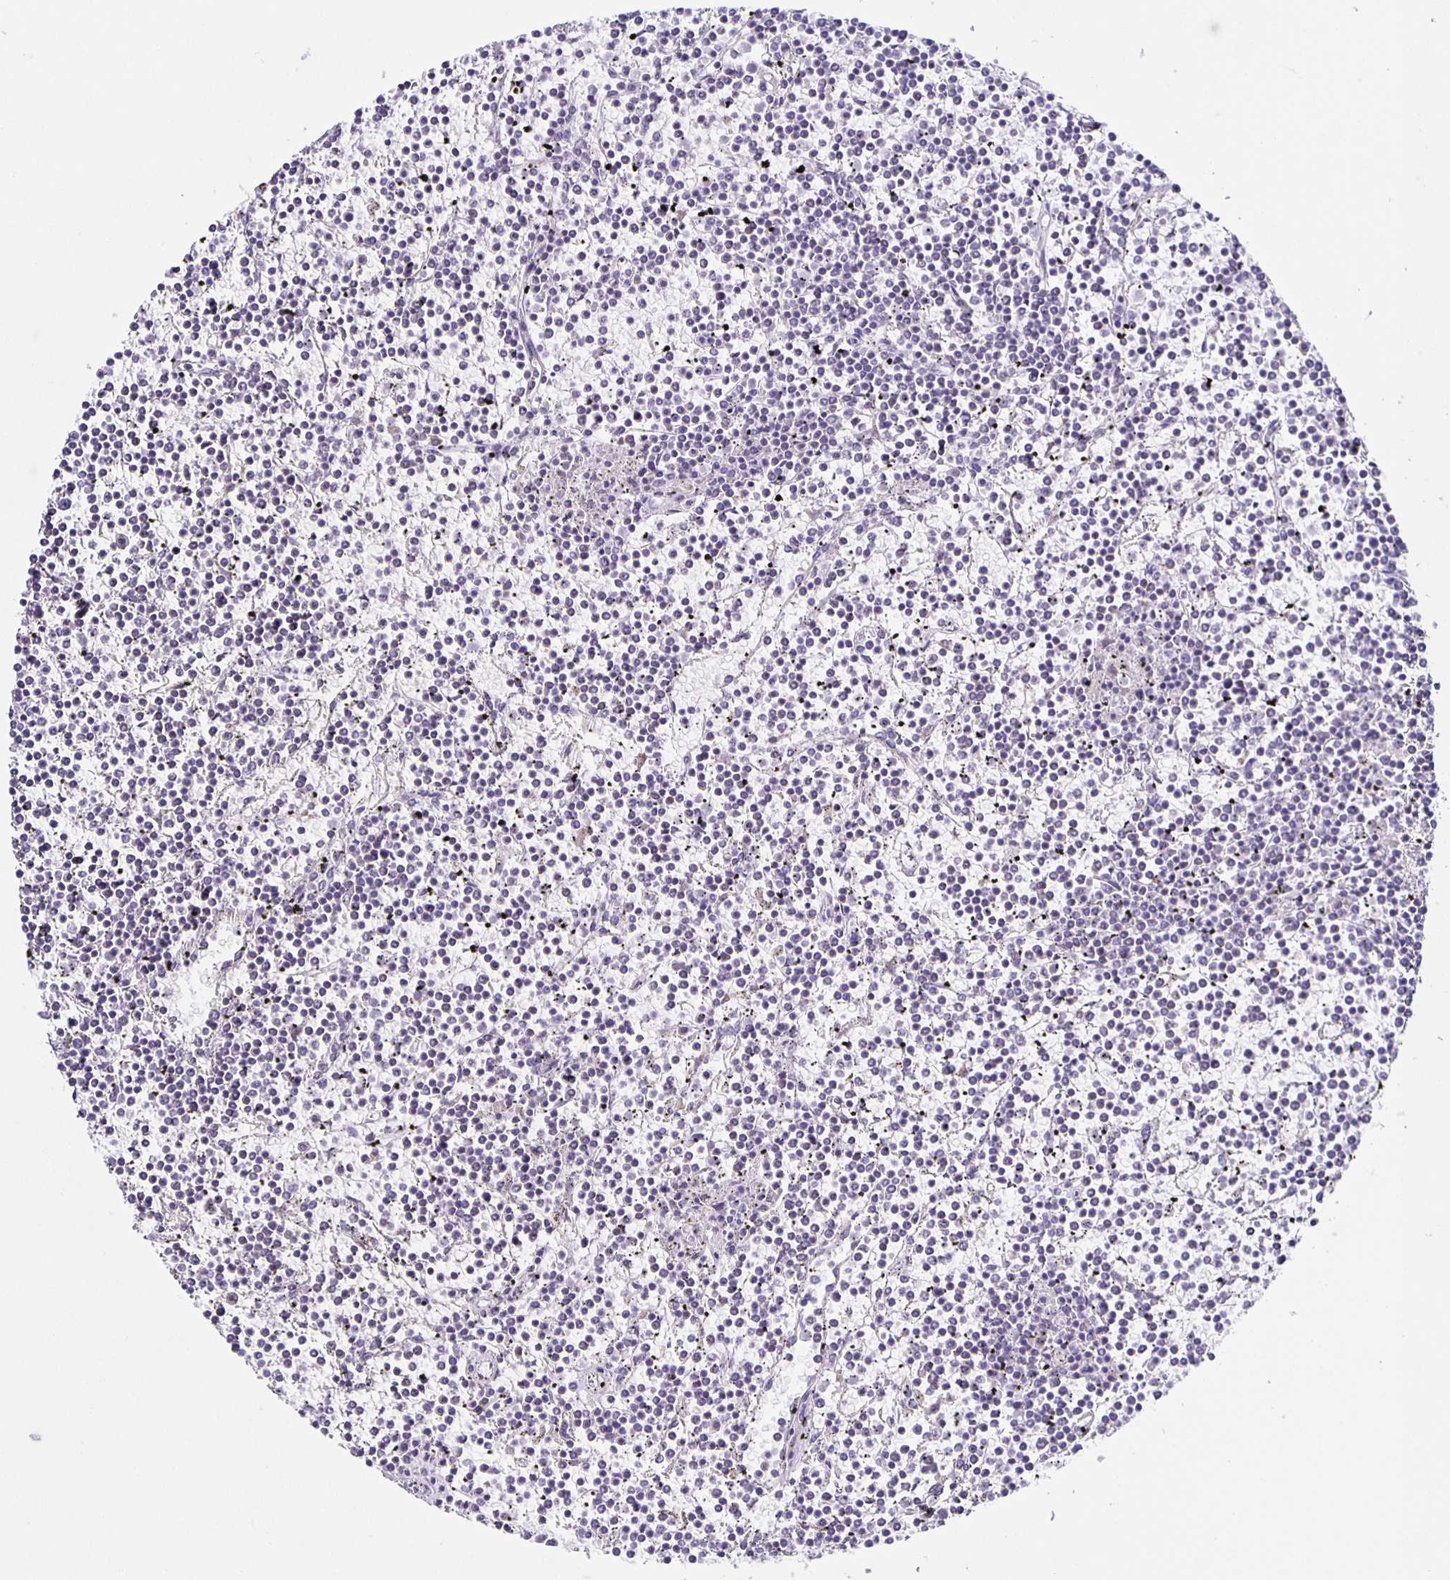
{"staining": {"intensity": "negative", "quantity": "none", "location": "none"}, "tissue": "lymphoma", "cell_type": "Tumor cells", "image_type": "cancer", "snomed": [{"axis": "morphology", "description": "Malignant lymphoma, non-Hodgkin's type, Low grade"}, {"axis": "topography", "description": "Spleen"}], "caption": "Low-grade malignant lymphoma, non-Hodgkin's type was stained to show a protein in brown. There is no significant staining in tumor cells.", "gene": "AQP6", "patient": {"sex": "female", "age": 19}}